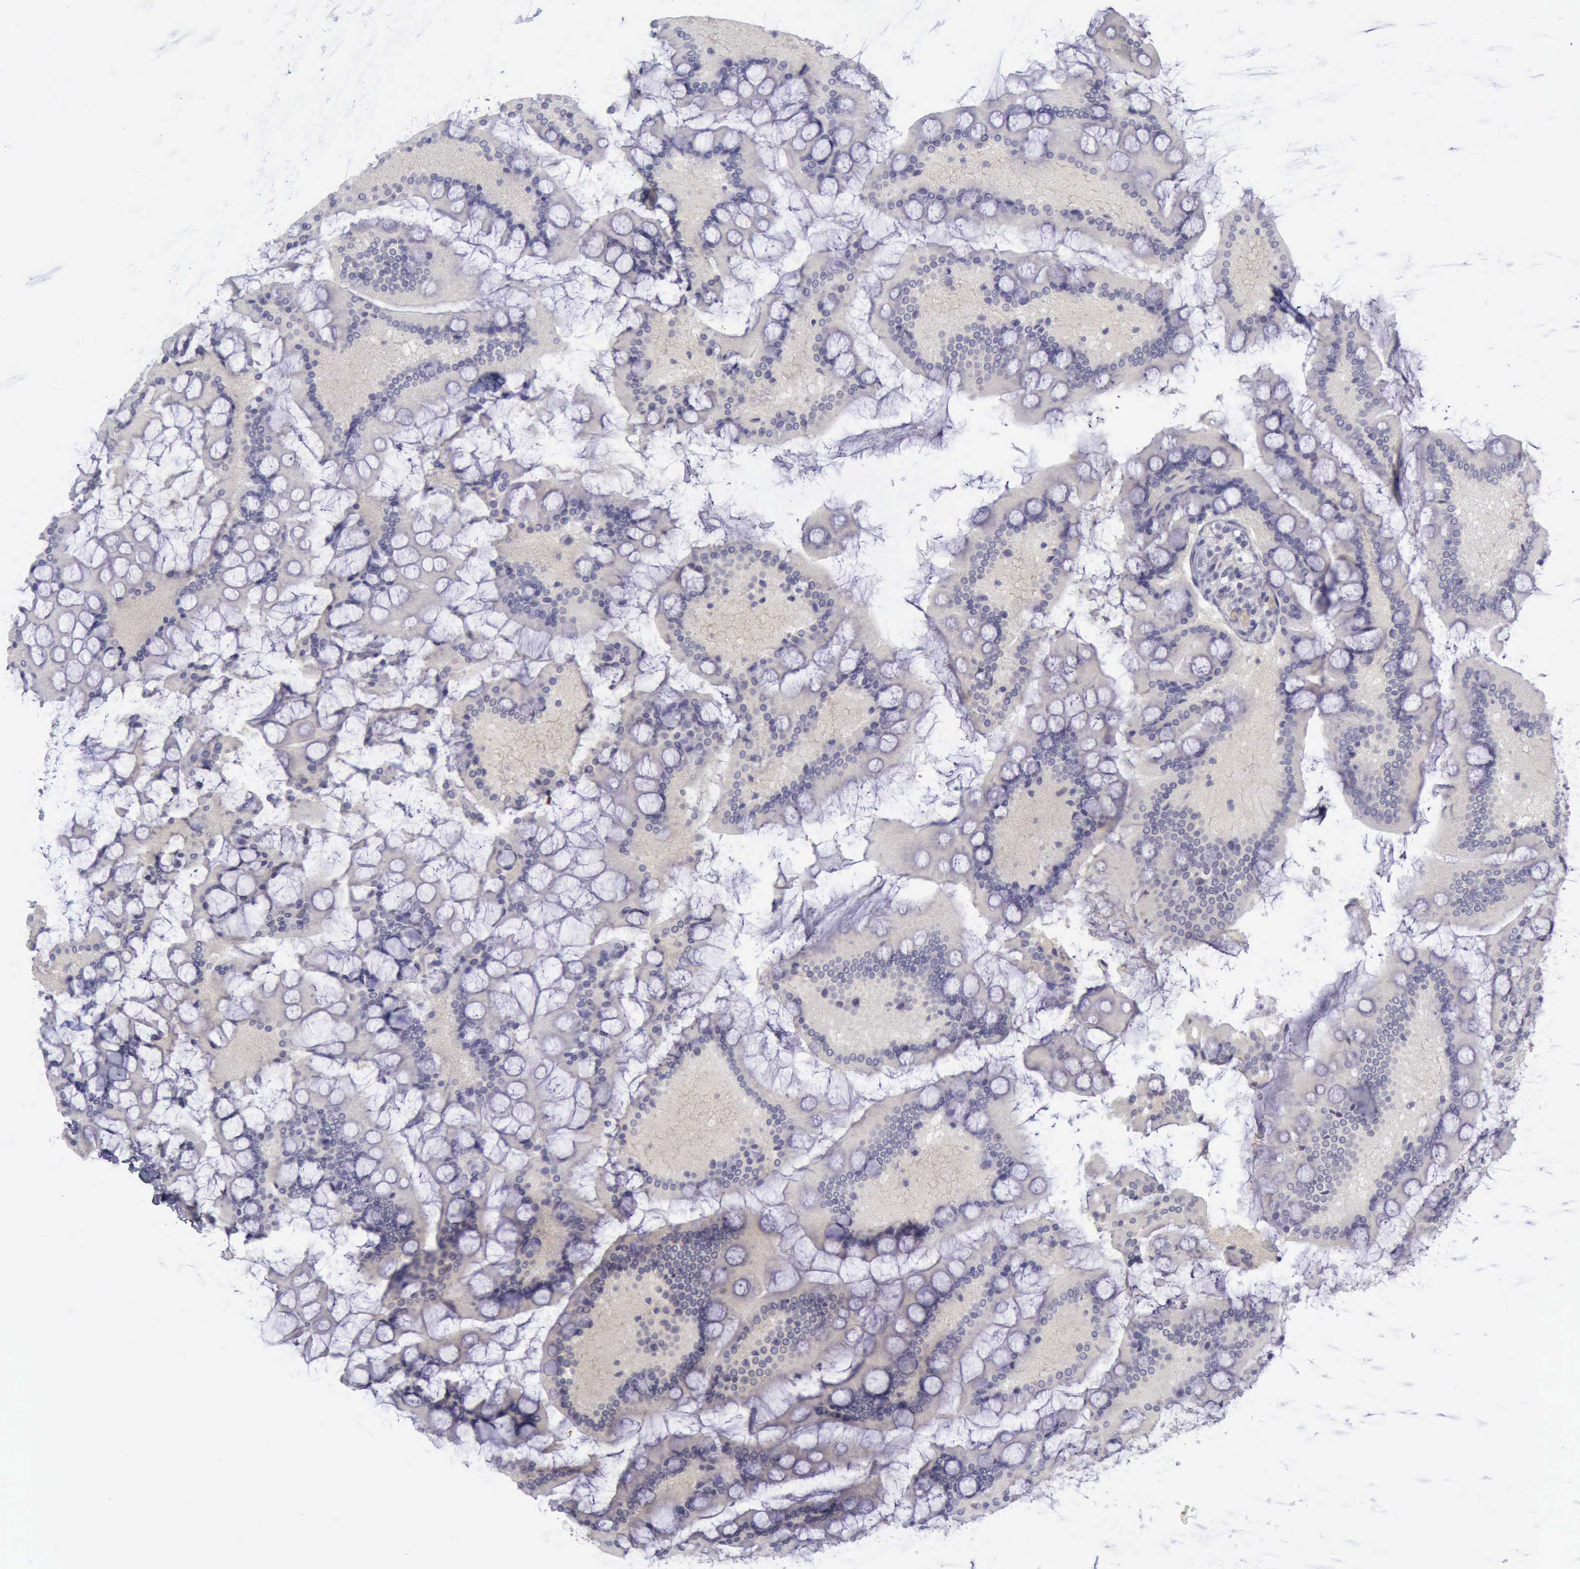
{"staining": {"intensity": "negative", "quantity": "none", "location": "none"}, "tissue": "small intestine", "cell_type": "Glandular cells", "image_type": "normal", "snomed": [{"axis": "morphology", "description": "Normal tissue, NOS"}, {"axis": "topography", "description": "Small intestine"}], "caption": "The image reveals no staining of glandular cells in normal small intestine. (DAB immunohistochemistry visualized using brightfield microscopy, high magnification).", "gene": "ARNT2", "patient": {"sex": "male", "age": 41}}